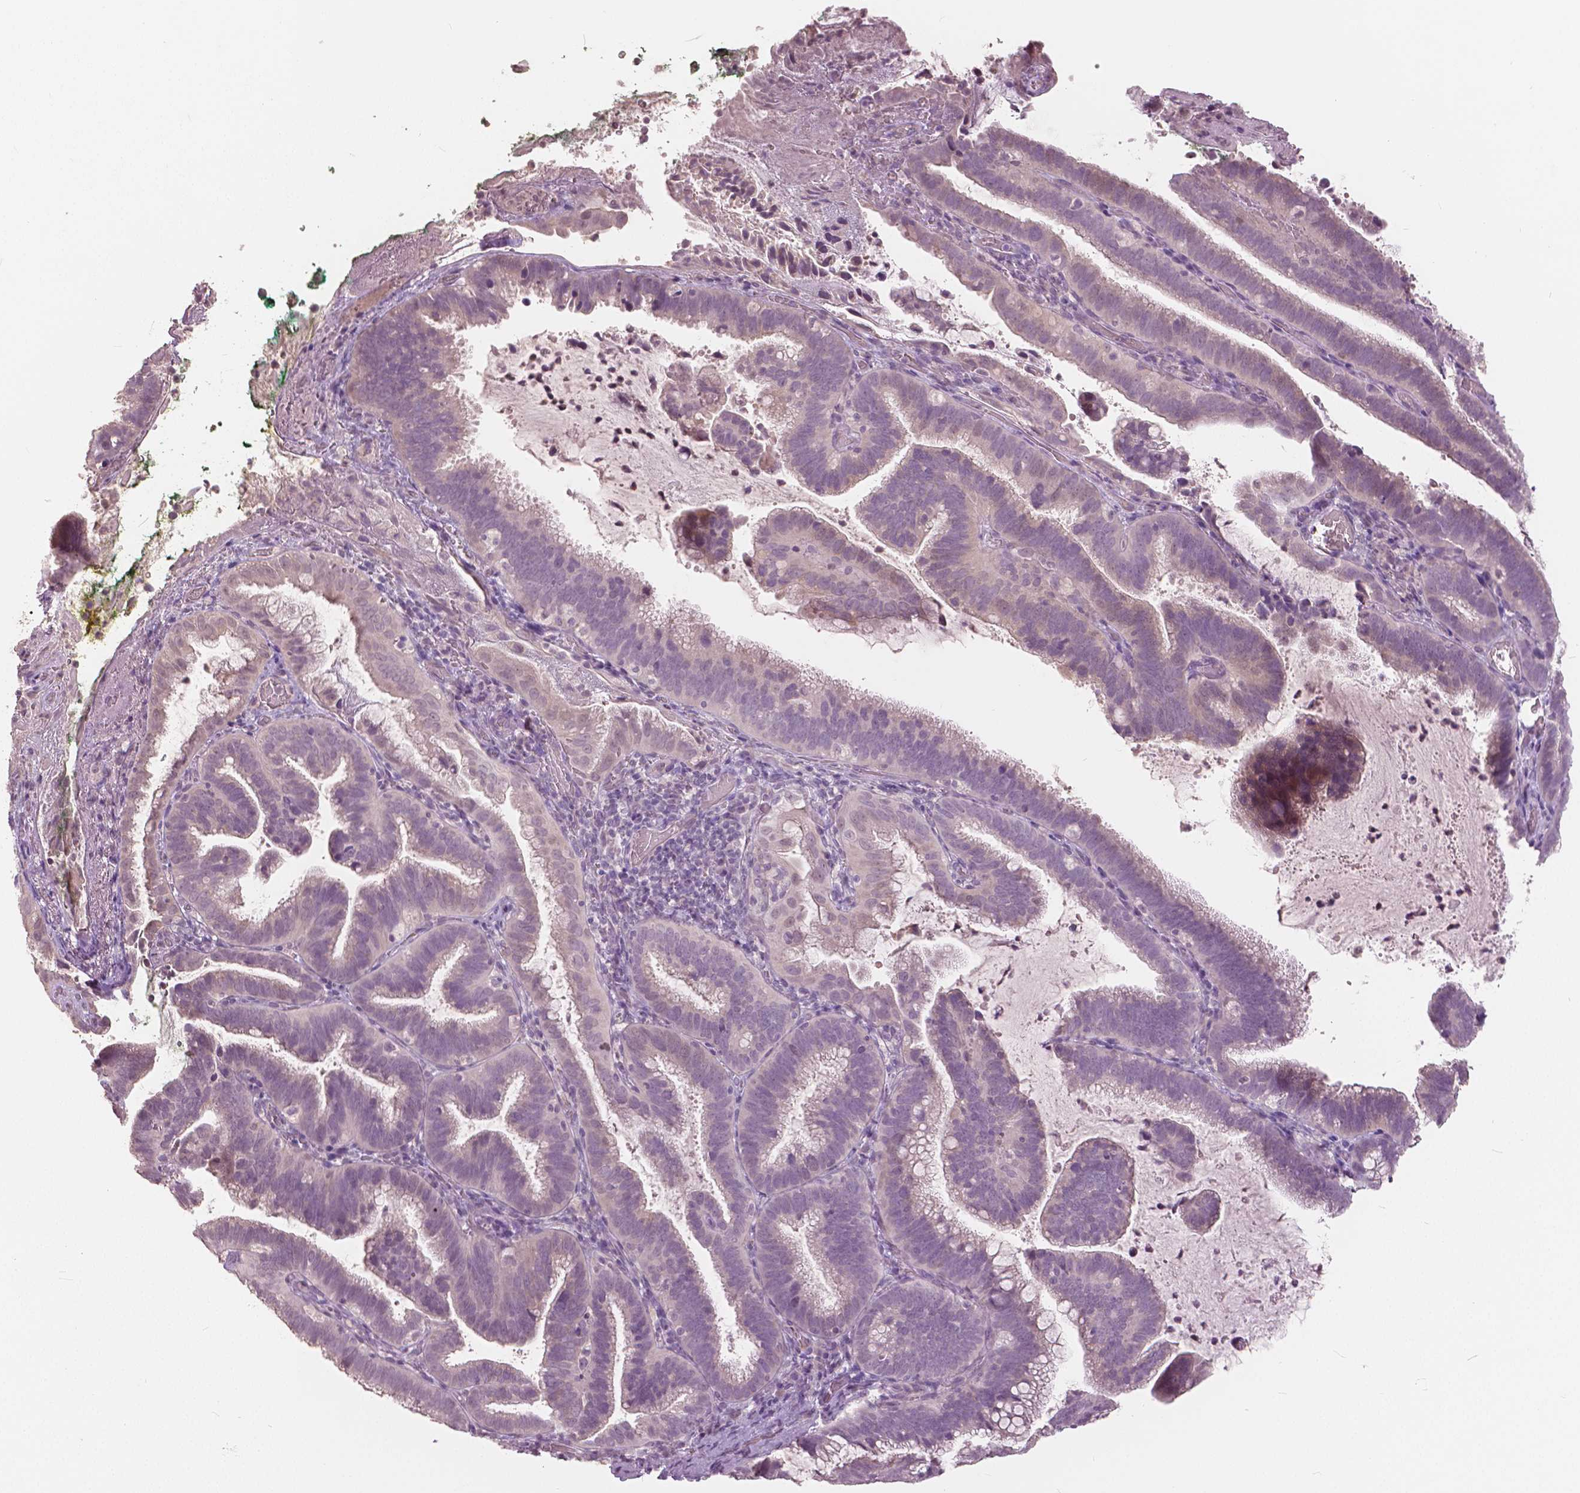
{"staining": {"intensity": "negative", "quantity": "none", "location": "none"}, "tissue": "cervical cancer", "cell_type": "Tumor cells", "image_type": "cancer", "snomed": [{"axis": "morphology", "description": "Adenocarcinoma, NOS"}, {"axis": "topography", "description": "Cervix"}], "caption": "Immunohistochemistry of human cervical cancer (adenocarcinoma) reveals no expression in tumor cells. Brightfield microscopy of IHC stained with DAB (3,3'-diaminobenzidine) (brown) and hematoxylin (blue), captured at high magnification.", "gene": "NANOG", "patient": {"sex": "female", "age": 61}}